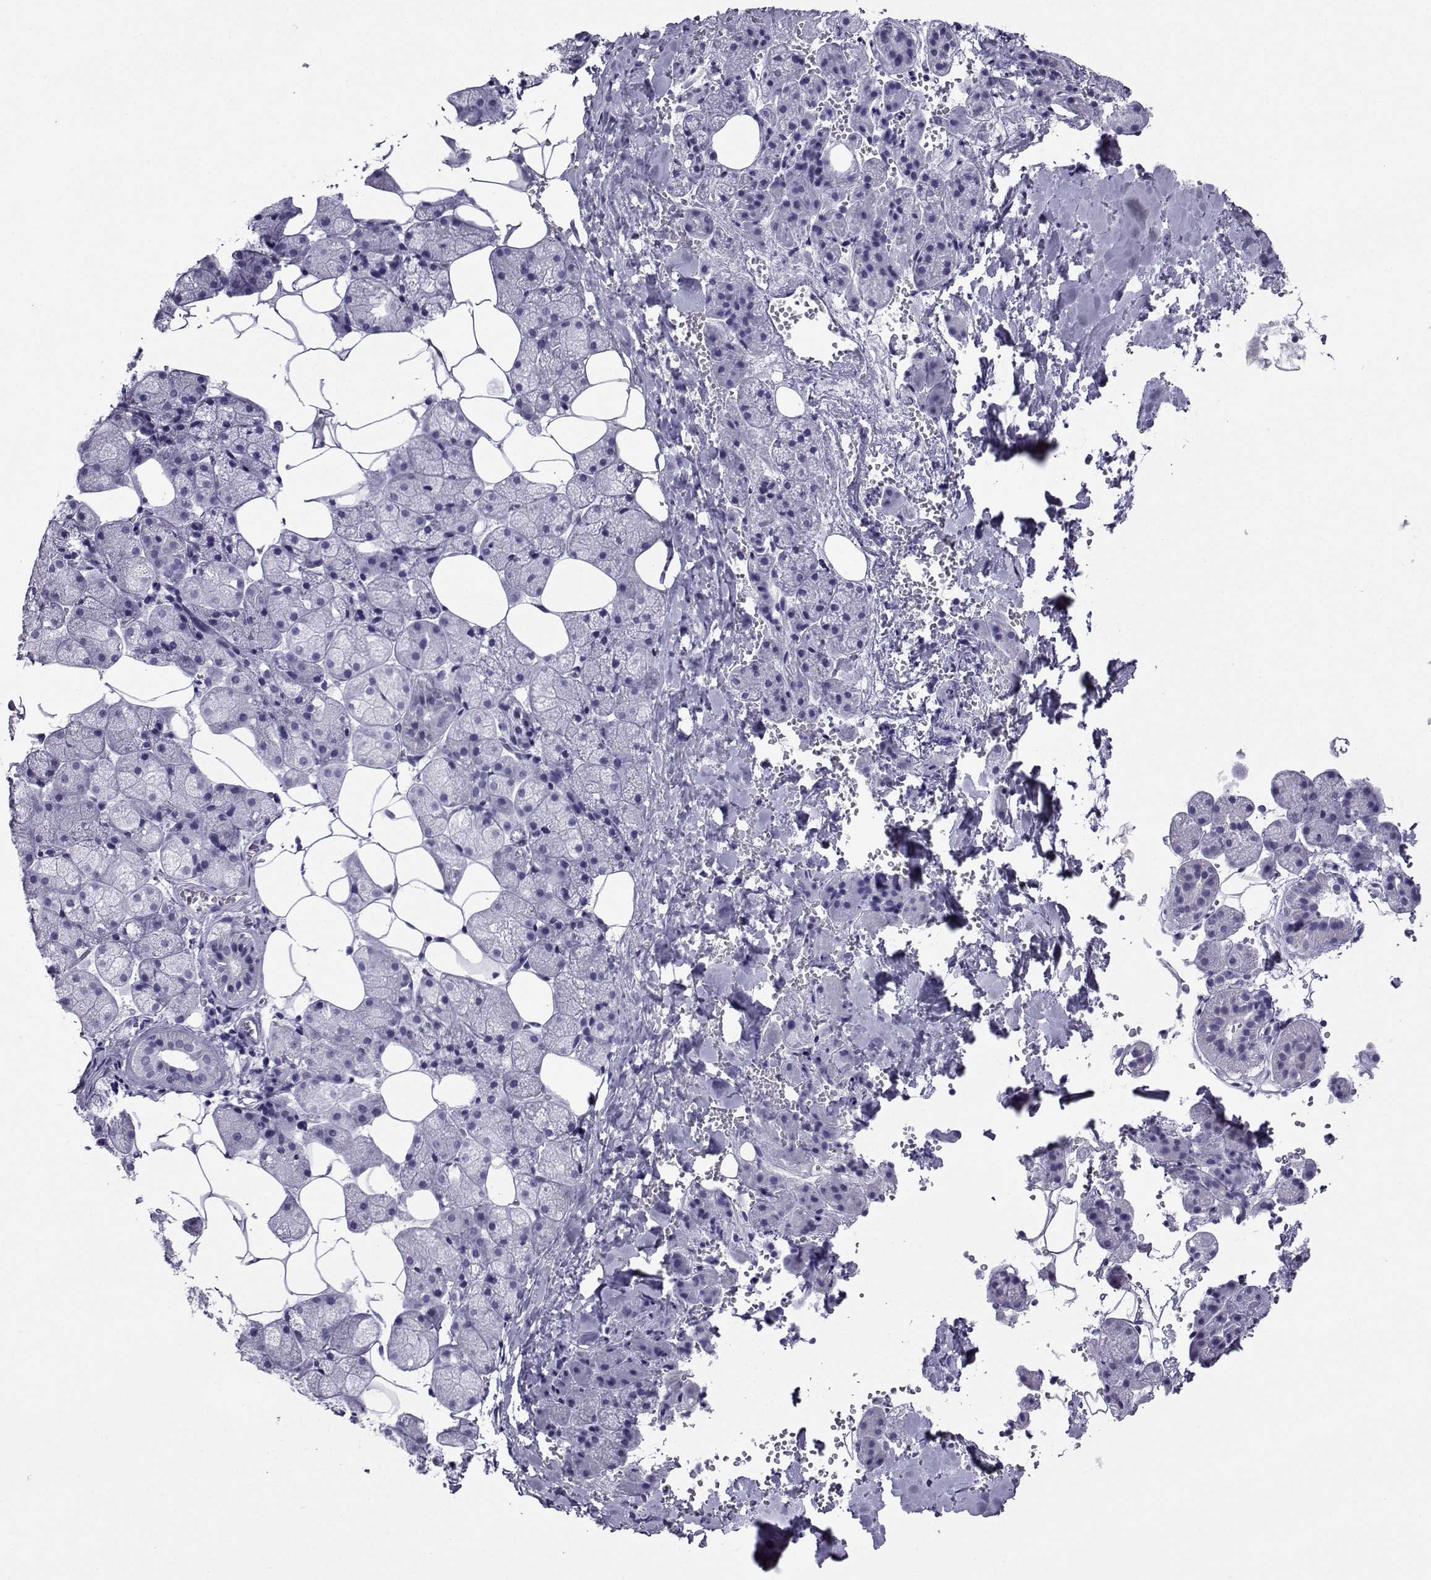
{"staining": {"intensity": "negative", "quantity": "none", "location": "none"}, "tissue": "salivary gland", "cell_type": "Glandular cells", "image_type": "normal", "snomed": [{"axis": "morphology", "description": "Normal tissue, NOS"}, {"axis": "topography", "description": "Salivary gland"}], "caption": "The IHC image has no significant positivity in glandular cells of salivary gland. (DAB (3,3'-diaminobenzidine) immunohistochemistry, high magnification).", "gene": "CRYBB1", "patient": {"sex": "male", "age": 38}}